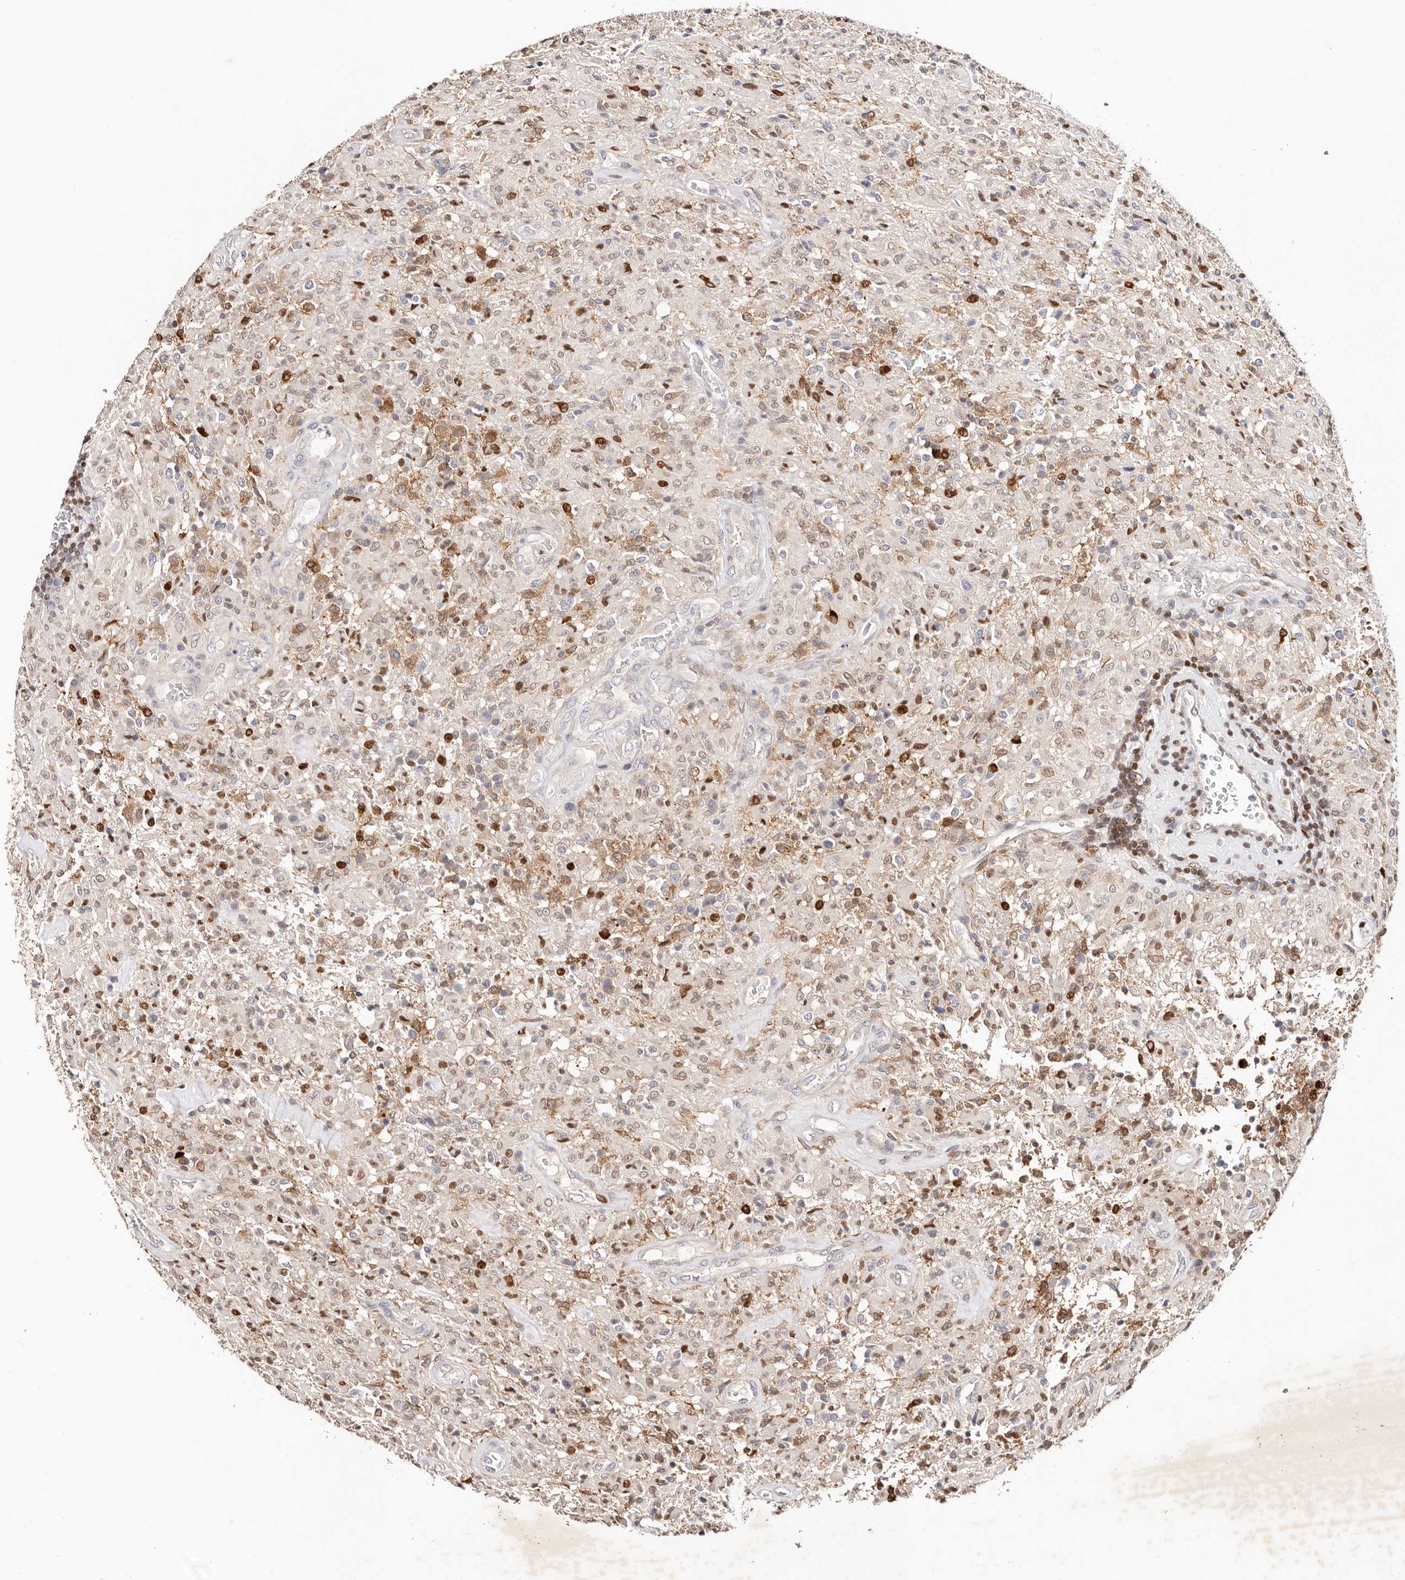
{"staining": {"intensity": "strong", "quantity": "<25%", "location": "nuclear"}, "tissue": "glioma", "cell_type": "Tumor cells", "image_type": "cancer", "snomed": [{"axis": "morphology", "description": "Glioma, malignant, High grade"}, {"axis": "topography", "description": "Brain"}], "caption": "Glioma tissue demonstrates strong nuclear positivity in approximately <25% of tumor cells", "gene": "IQGAP3", "patient": {"sex": "female", "age": 57}}